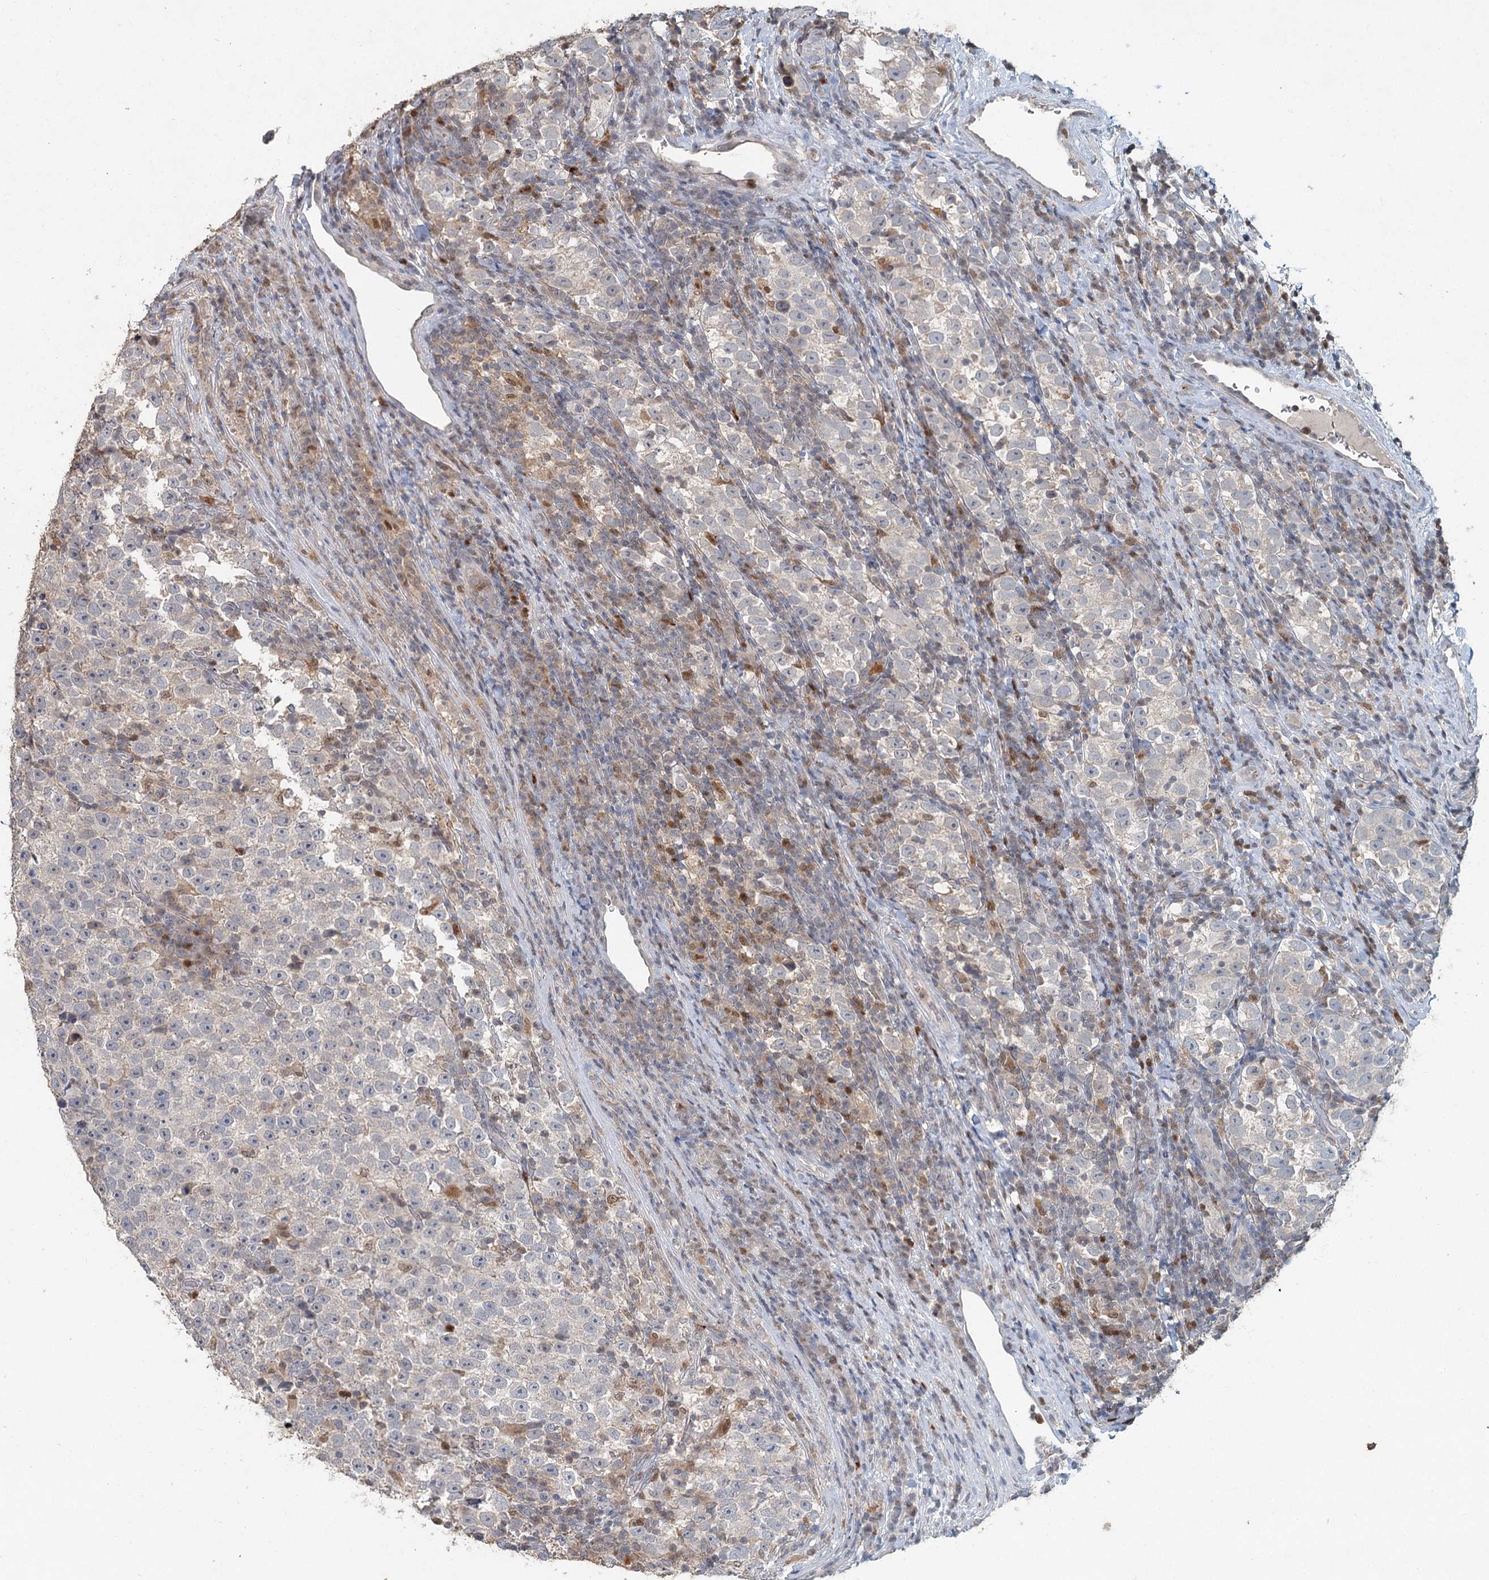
{"staining": {"intensity": "negative", "quantity": "none", "location": "none"}, "tissue": "testis cancer", "cell_type": "Tumor cells", "image_type": "cancer", "snomed": [{"axis": "morphology", "description": "Normal tissue, NOS"}, {"axis": "morphology", "description": "Seminoma, NOS"}, {"axis": "topography", "description": "Testis"}], "caption": "Seminoma (testis) was stained to show a protein in brown. There is no significant positivity in tumor cells. (IHC, brightfield microscopy, high magnification).", "gene": "ADK", "patient": {"sex": "male", "age": 43}}